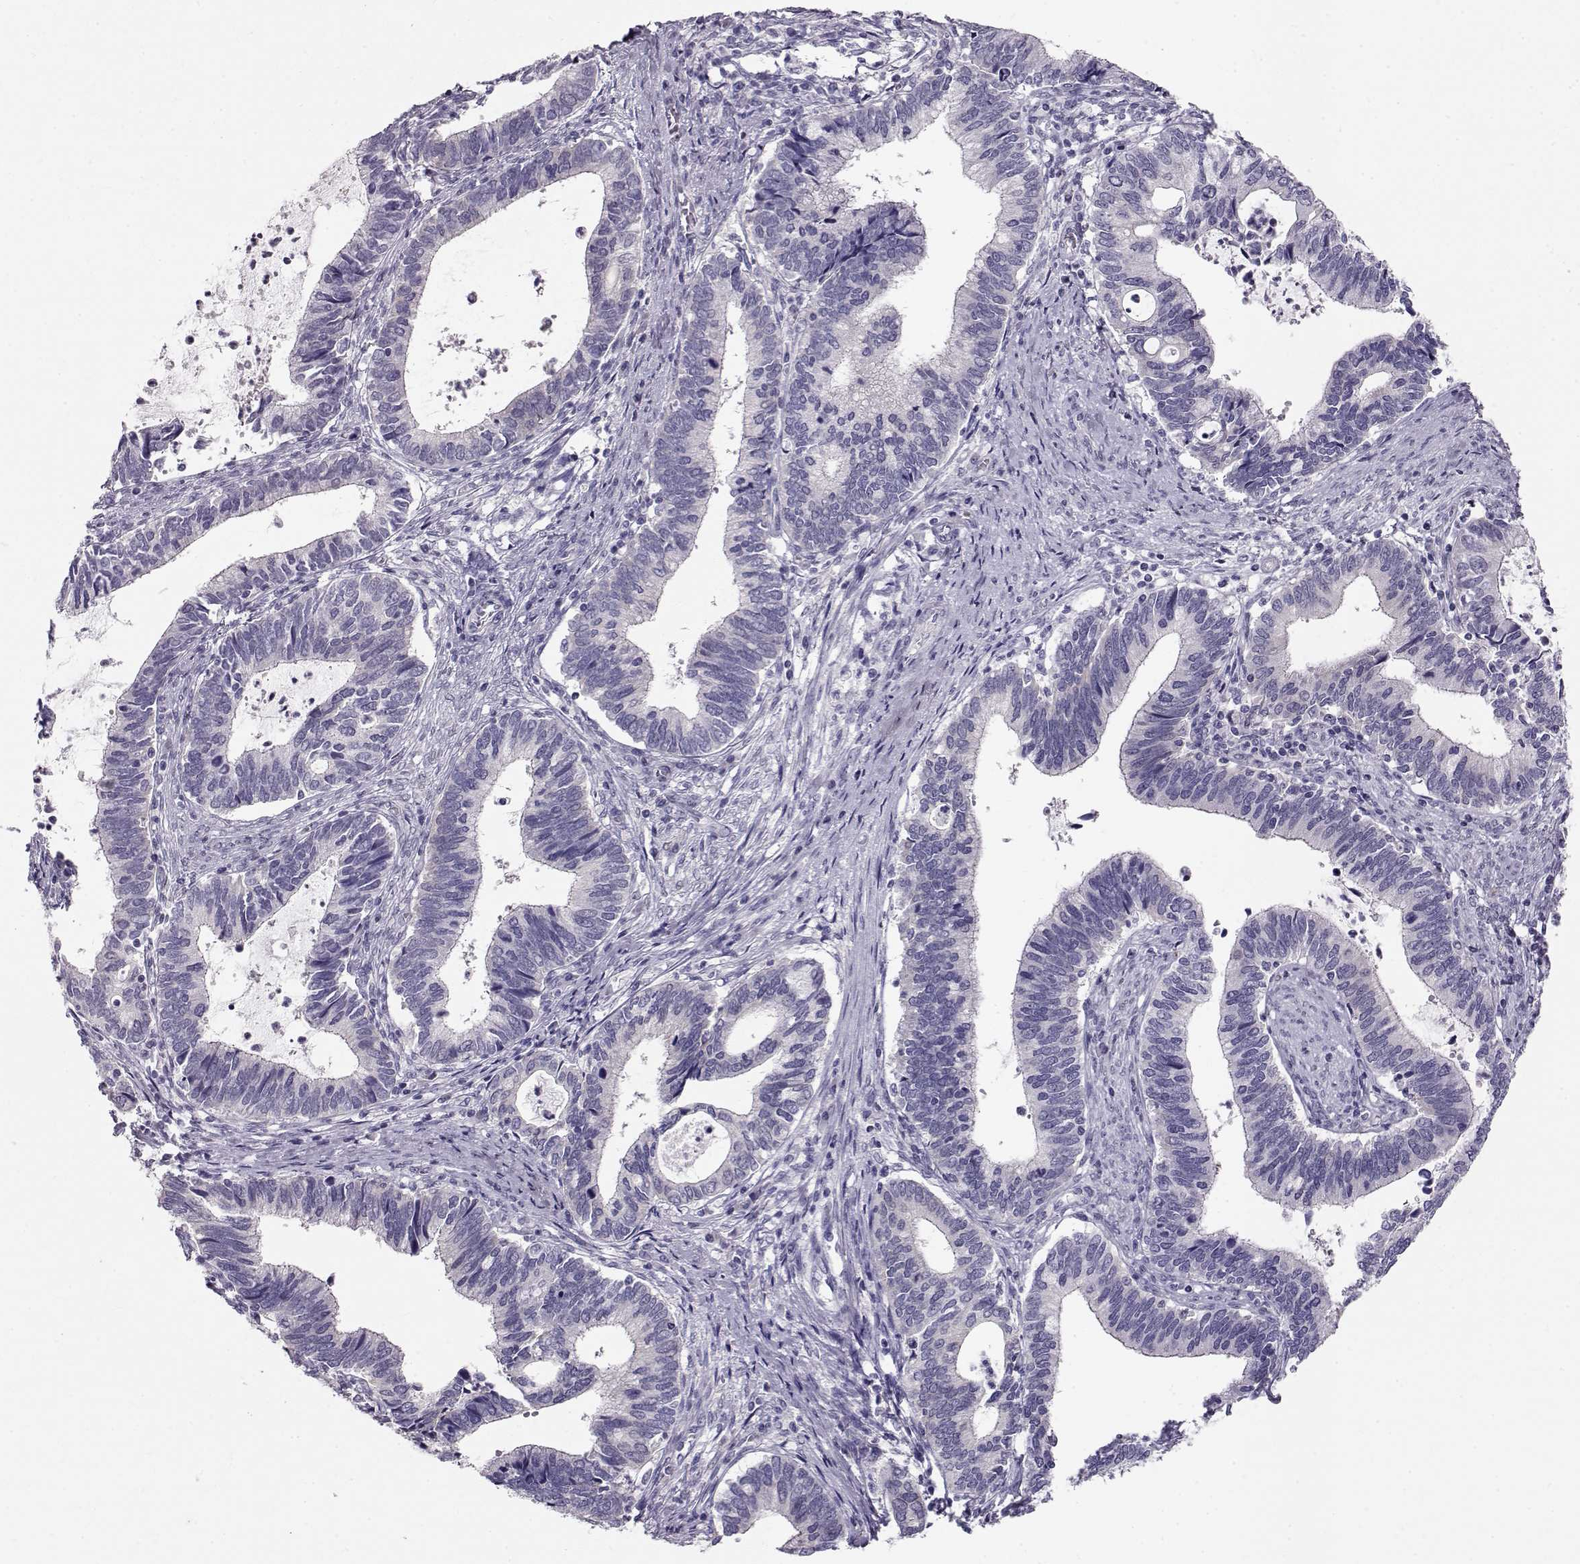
{"staining": {"intensity": "negative", "quantity": "none", "location": "none"}, "tissue": "cervical cancer", "cell_type": "Tumor cells", "image_type": "cancer", "snomed": [{"axis": "morphology", "description": "Adenocarcinoma, NOS"}, {"axis": "topography", "description": "Cervix"}], "caption": "This photomicrograph is of cervical adenocarcinoma stained with immunohistochemistry to label a protein in brown with the nuclei are counter-stained blue. There is no expression in tumor cells.", "gene": "RD3", "patient": {"sex": "female", "age": 42}}